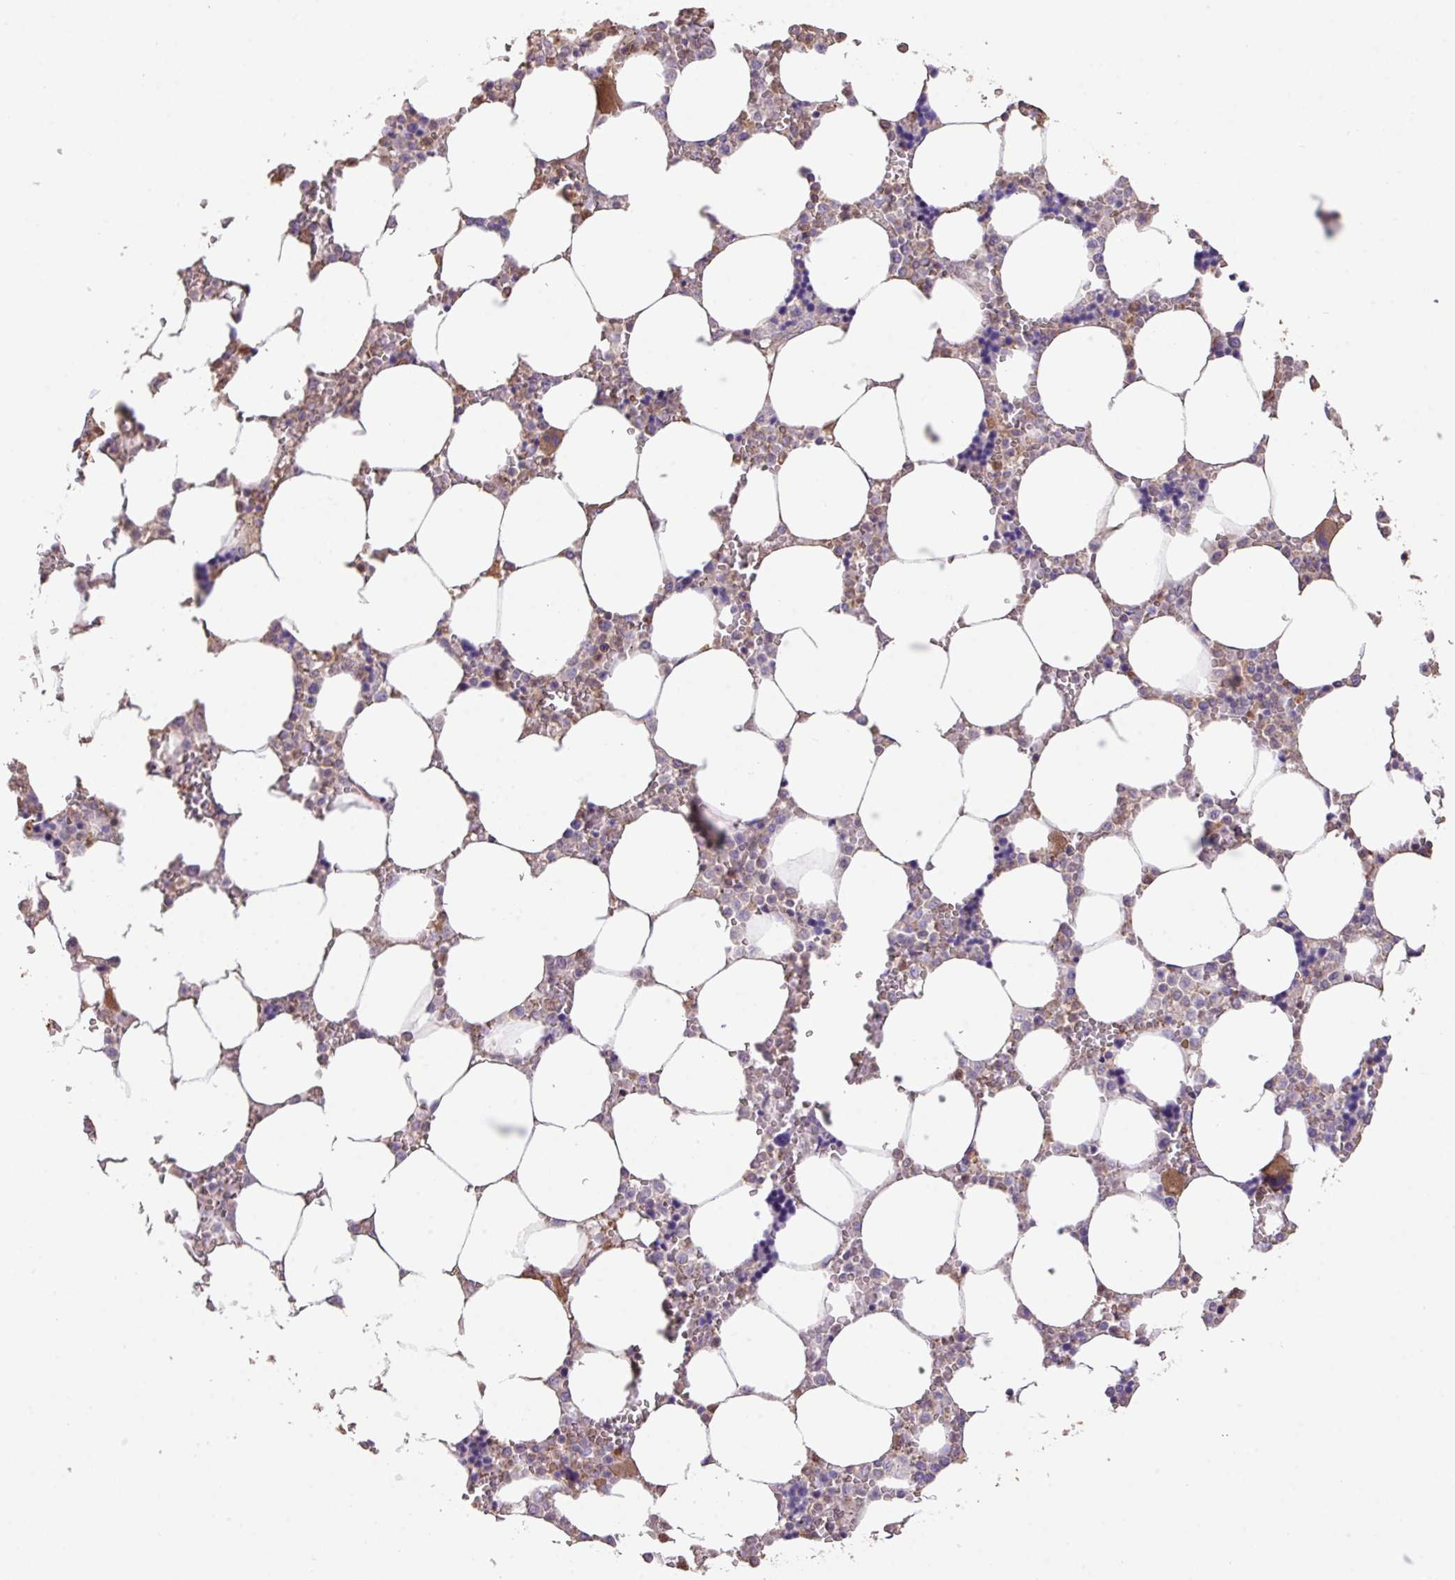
{"staining": {"intensity": "negative", "quantity": "none", "location": "none"}, "tissue": "bone marrow", "cell_type": "Hematopoietic cells", "image_type": "normal", "snomed": [{"axis": "morphology", "description": "Normal tissue, NOS"}, {"axis": "topography", "description": "Bone marrow"}], "caption": "A photomicrograph of human bone marrow is negative for staining in hematopoietic cells. Brightfield microscopy of immunohistochemistry stained with DAB (3,3'-diaminobenzidine) (brown) and hematoxylin (blue), captured at high magnification.", "gene": "CALML4", "patient": {"sex": "male", "age": 64}}